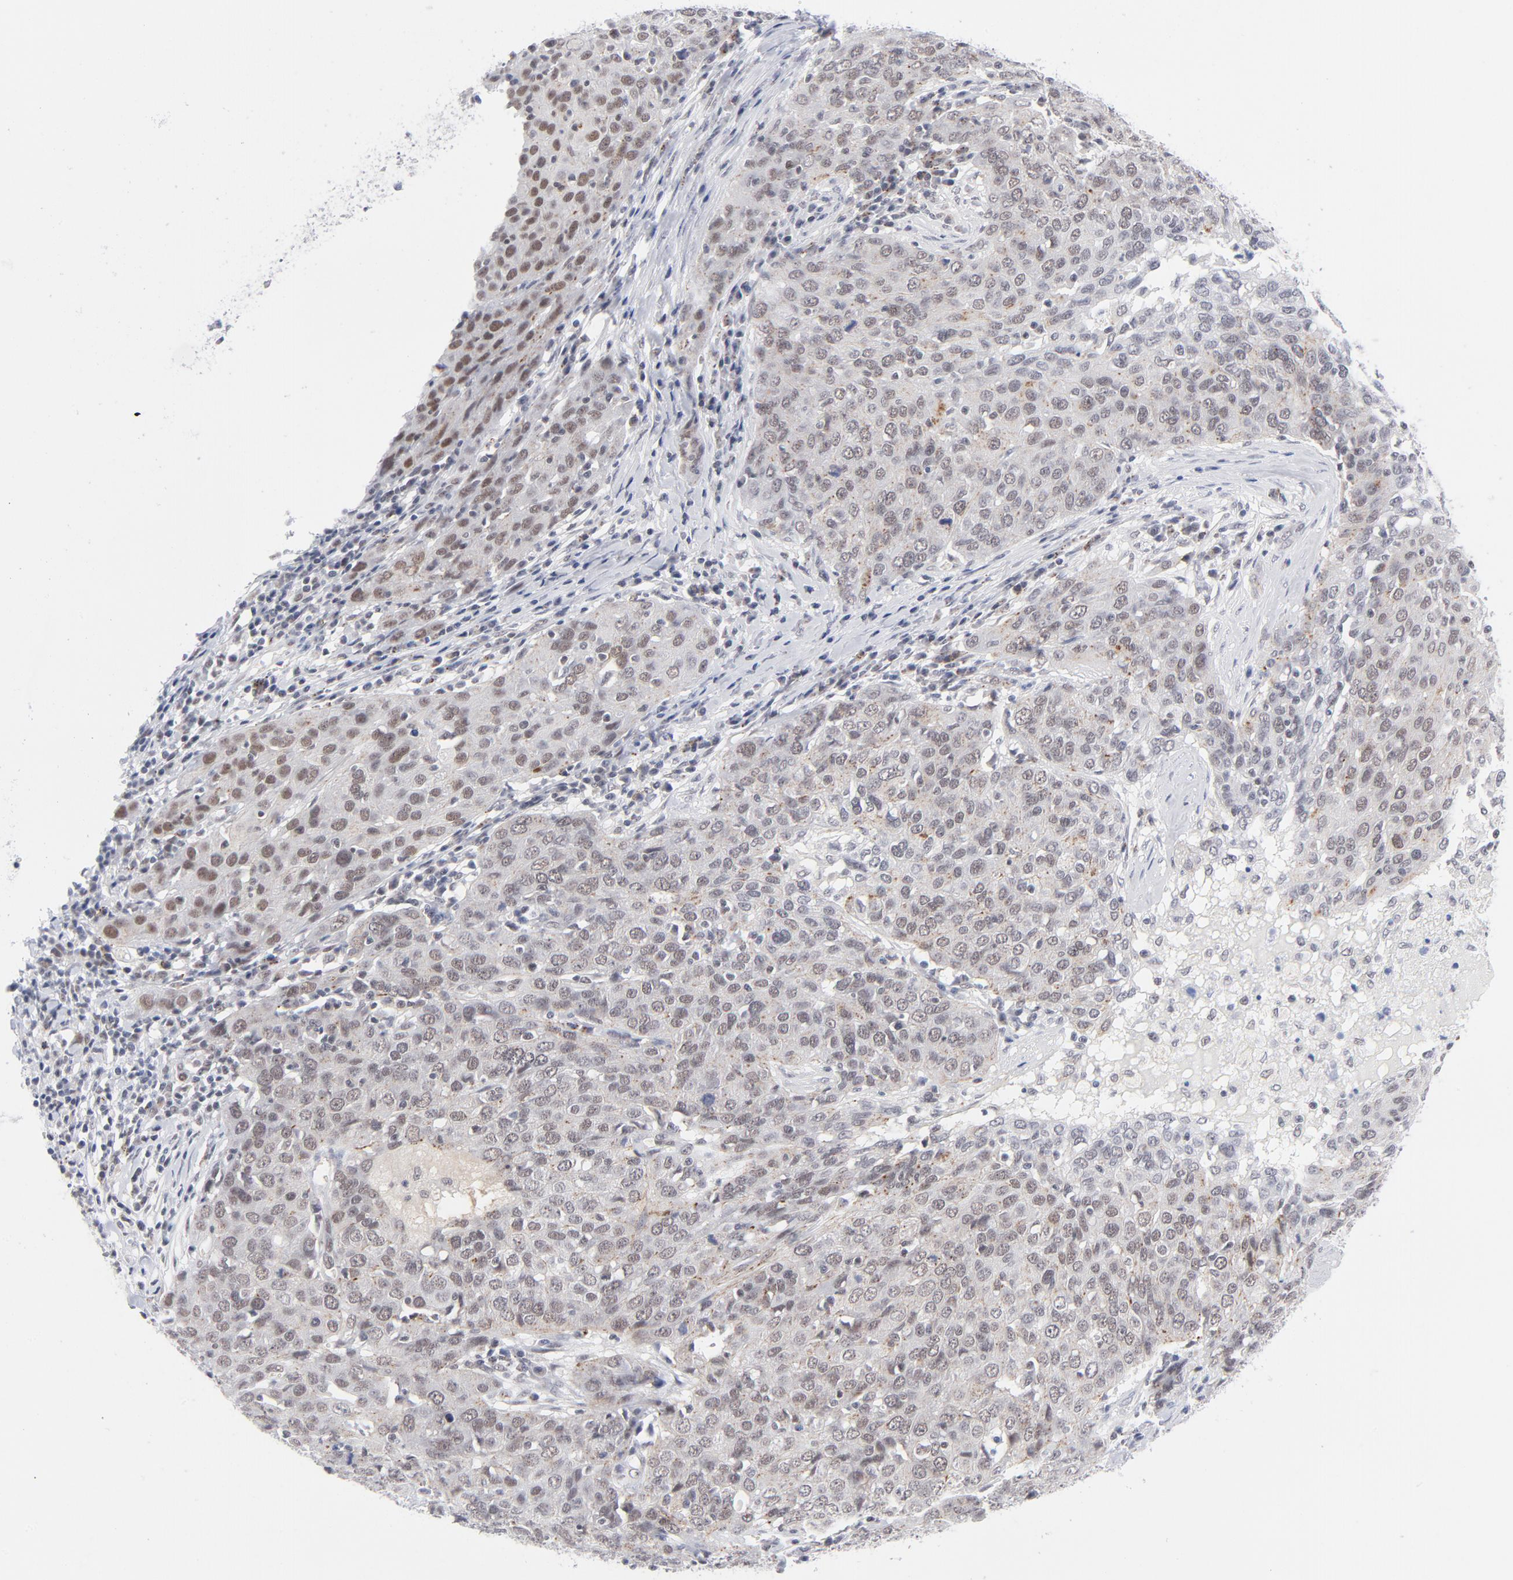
{"staining": {"intensity": "weak", "quantity": "25%-75%", "location": "cytoplasmic/membranous,nuclear"}, "tissue": "ovarian cancer", "cell_type": "Tumor cells", "image_type": "cancer", "snomed": [{"axis": "morphology", "description": "Carcinoma, endometroid"}, {"axis": "topography", "description": "Ovary"}], "caption": "Immunohistochemical staining of endometroid carcinoma (ovarian) displays weak cytoplasmic/membranous and nuclear protein positivity in approximately 25%-75% of tumor cells.", "gene": "BAP1", "patient": {"sex": "female", "age": 50}}